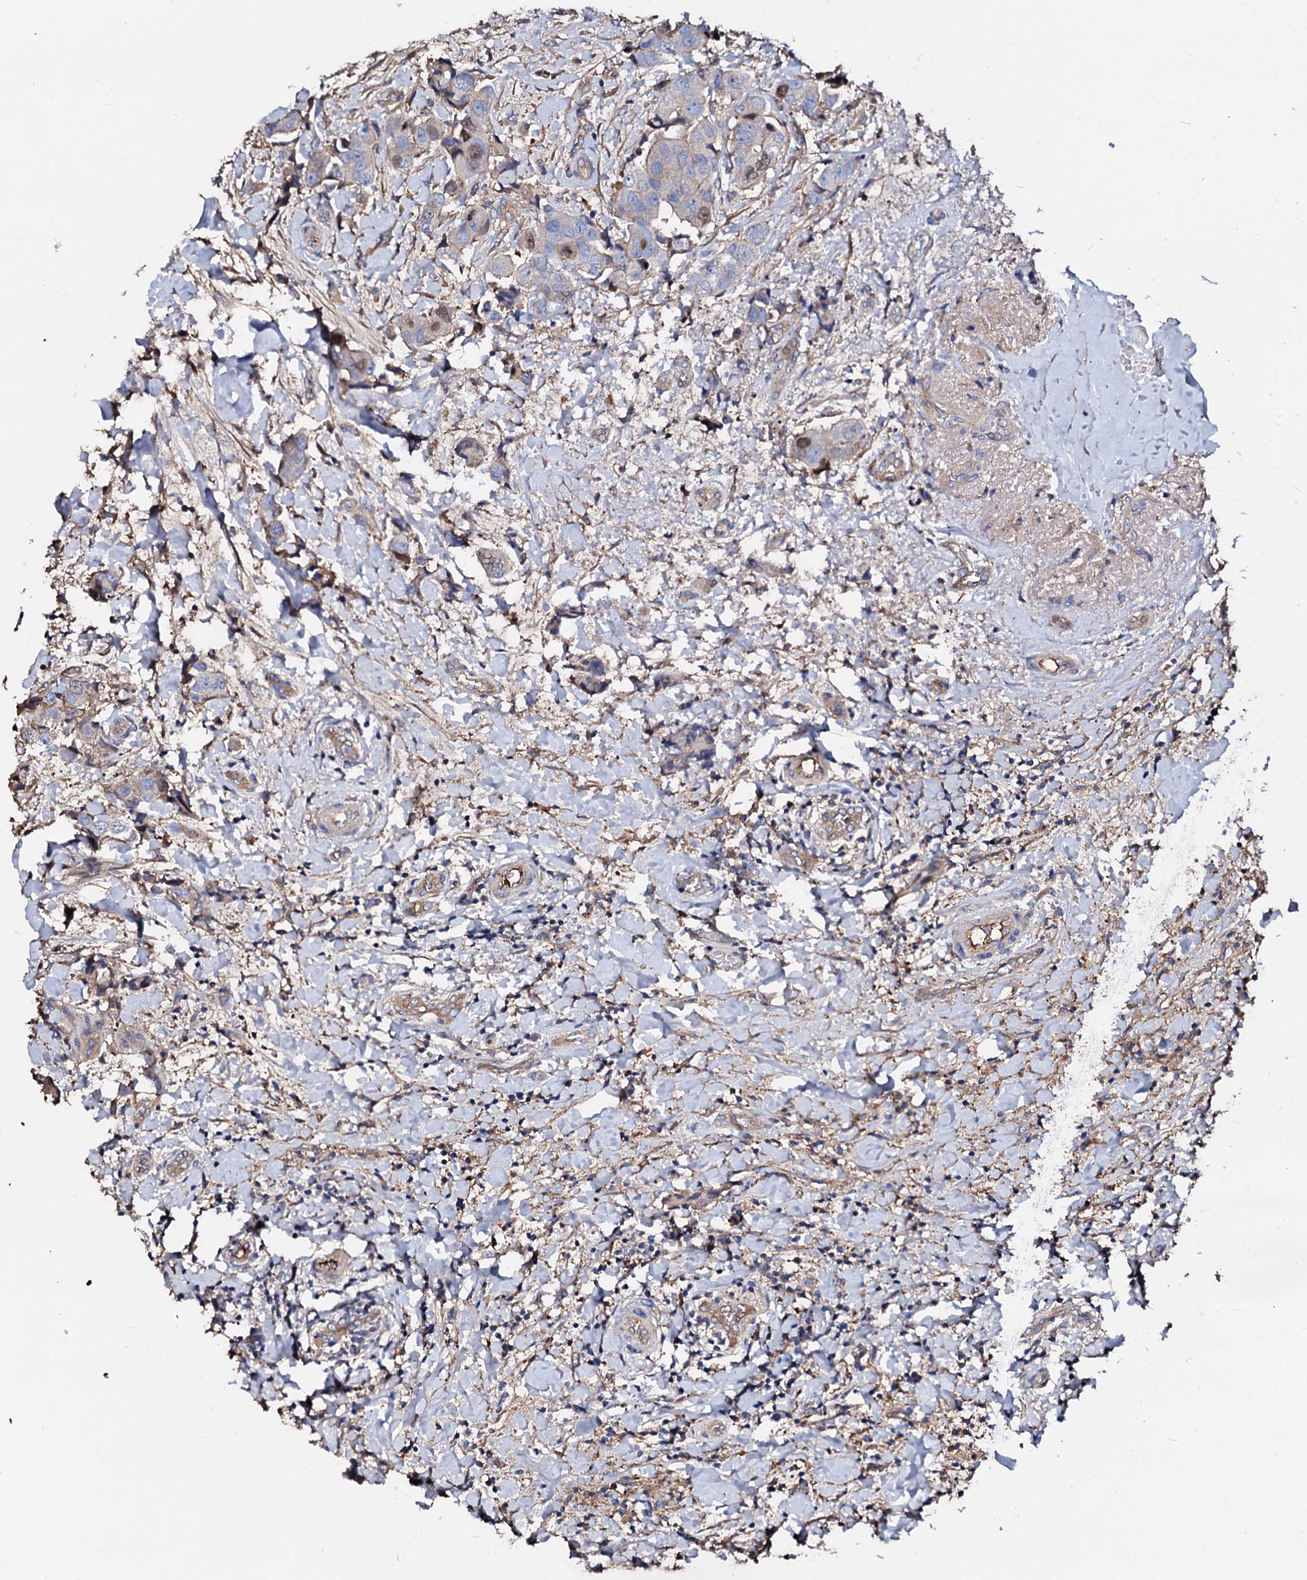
{"staining": {"intensity": "weak", "quantity": "<25%", "location": "nuclear"}, "tissue": "breast cancer", "cell_type": "Tumor cells", "image_type": "cancer", "snomed": [{"axis": "morphology", "description": "Normal tissue, NOS"}, {"axis": "morphology", "description": "Duct carcinoma"}, {"axis": "topography", "description": "Breast"}], "caption": "High power microscopy photomicrograph of an immunohistochemistry (IHC) photomicrograph of breast cancer, revealing no significant staining in tumor cells.", "gene": "CSKMT", "patient": {"sex": "female", "age": 62}}